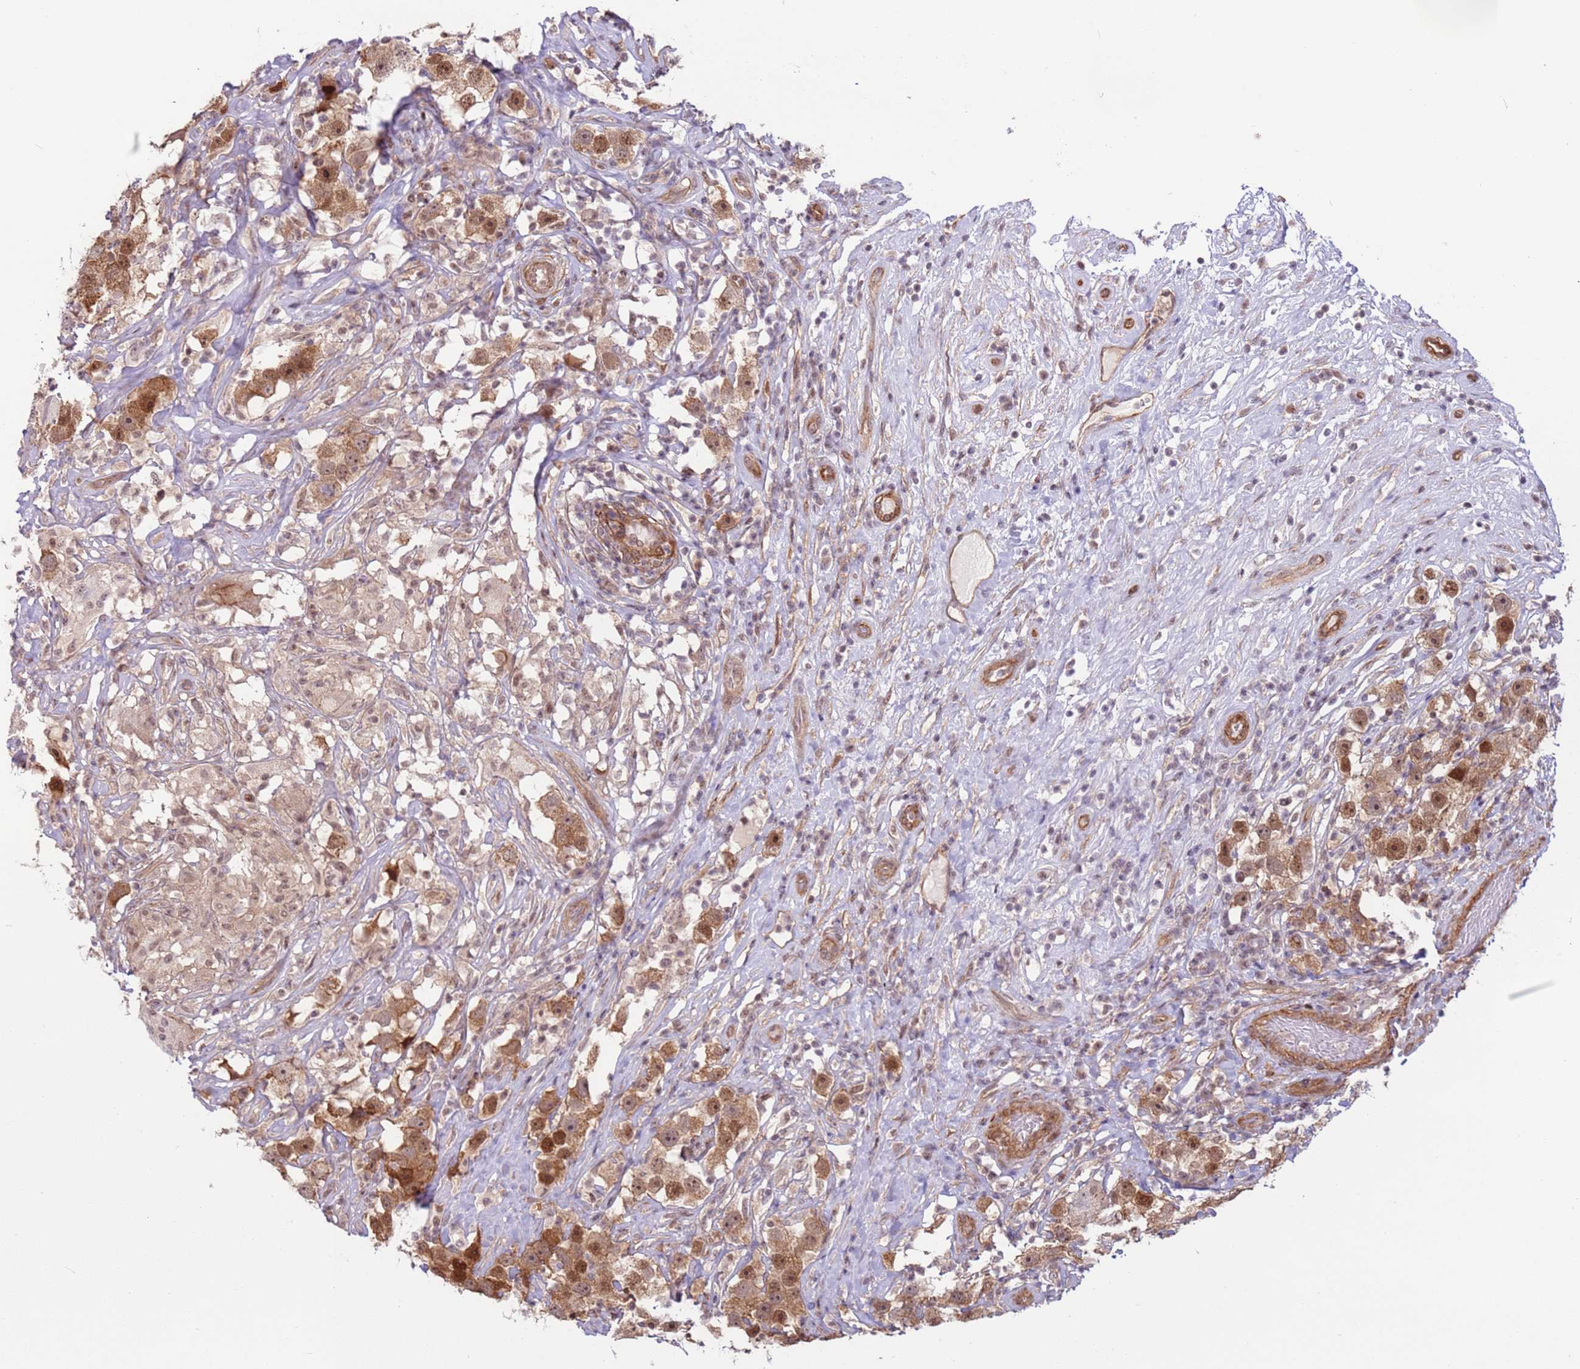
{"staining": {"intensity": "moderate", "quantity": ">75%", "location": "cytoplasmic/membranous,nuclear"}, "tissue": "testis cancer", "cell_type": "Tumor cells", "image_type": "cancer", "snomed": [{"axis": "morphology", "description": "Seminoma, NOS"}, {"axis": "topography", "description": "Testis"}], "caption": "An image of testis cancer (seminoma) stained for a protein demonstrates moderate cytoplasmic/membranous and nuclear brown staining in tumor cells. The protein is stained brown, and the nuclei are stained in blue (DAB (3,3'-diaminobenzidine) IHC with brightfield microscopy, high magnification).", "gene": "DCAF4", "patient": {"sex": "male", "age": 49}}